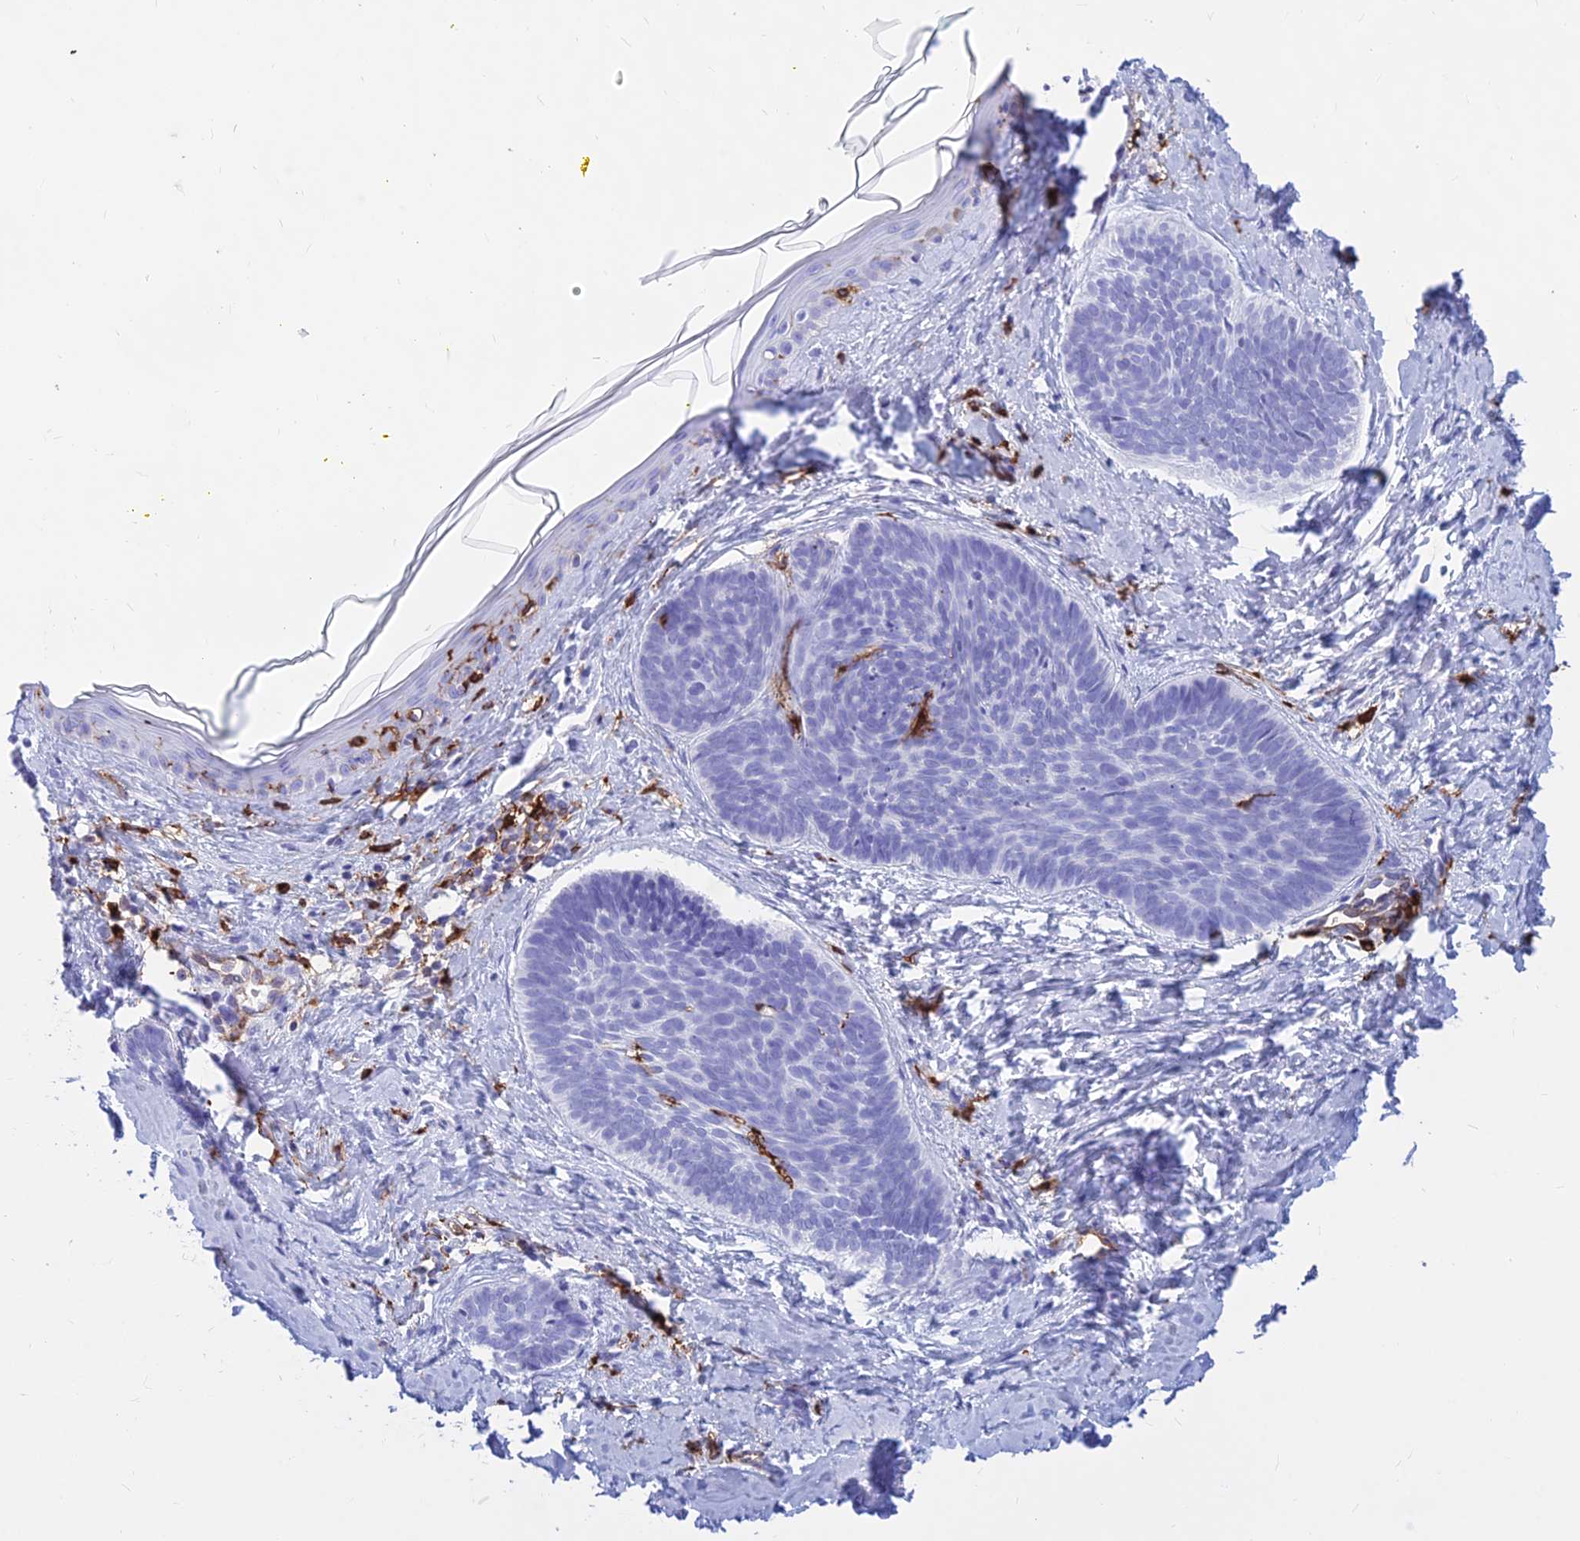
{"staining": {"intensity": "negative", "quantity": "none", "location": "none"}, "tissue": "skin cancer", "cell_type": "Tumor cells", "image_type": "cancer", "snomed": [{"axis": "morphology", "description": "Basal cell carcinoma"}, {"axis": "topography", "description": "Skin"}], "caption": "An immunohistochemistry (IHC) histopathology image of skin cancer (basal cell carcinoma) is shown. There is no staining in tumor cells of skin cancer (basal cell carcinoma).", "gene": "HLA-DRB1", "patient": {"sex": "female", "age": 81}}